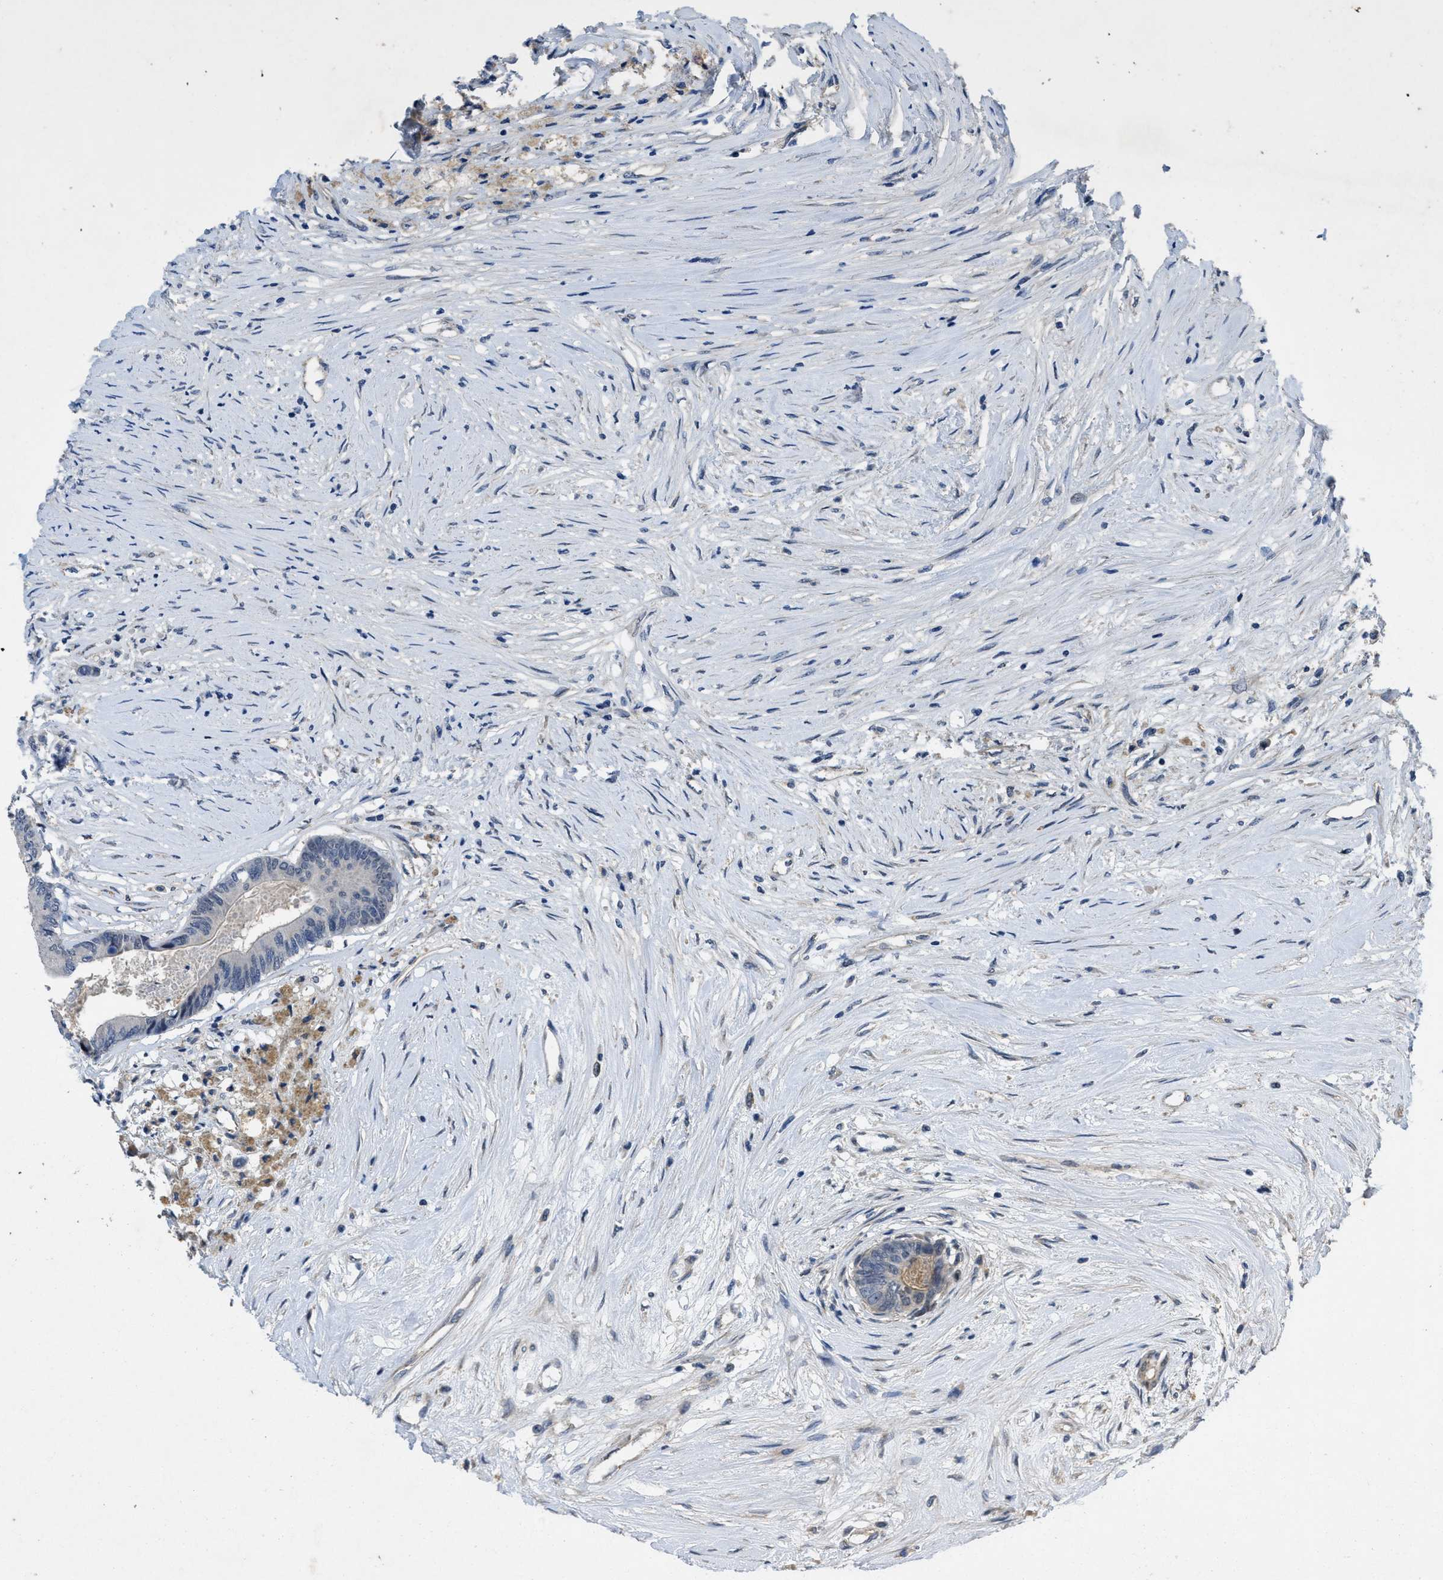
{"staining": {"intensity": "negative", "quantity": "none", "location": "none"}, "tissue": "colorectal cancer", "cell_type": "Tumor cells", "image_type": "cancer", "snomed": [{"axis": "morphology", "description": "Adenocarcinoma, NOS"}, {"axis": "topography", "description": "Rectum"}], "caption": "Protein analysis of colorectal cancer reveals no significant positivity in tumor cells.", "gene": "PAPOLG", "patient": {"sex": "male", "age": 63}}